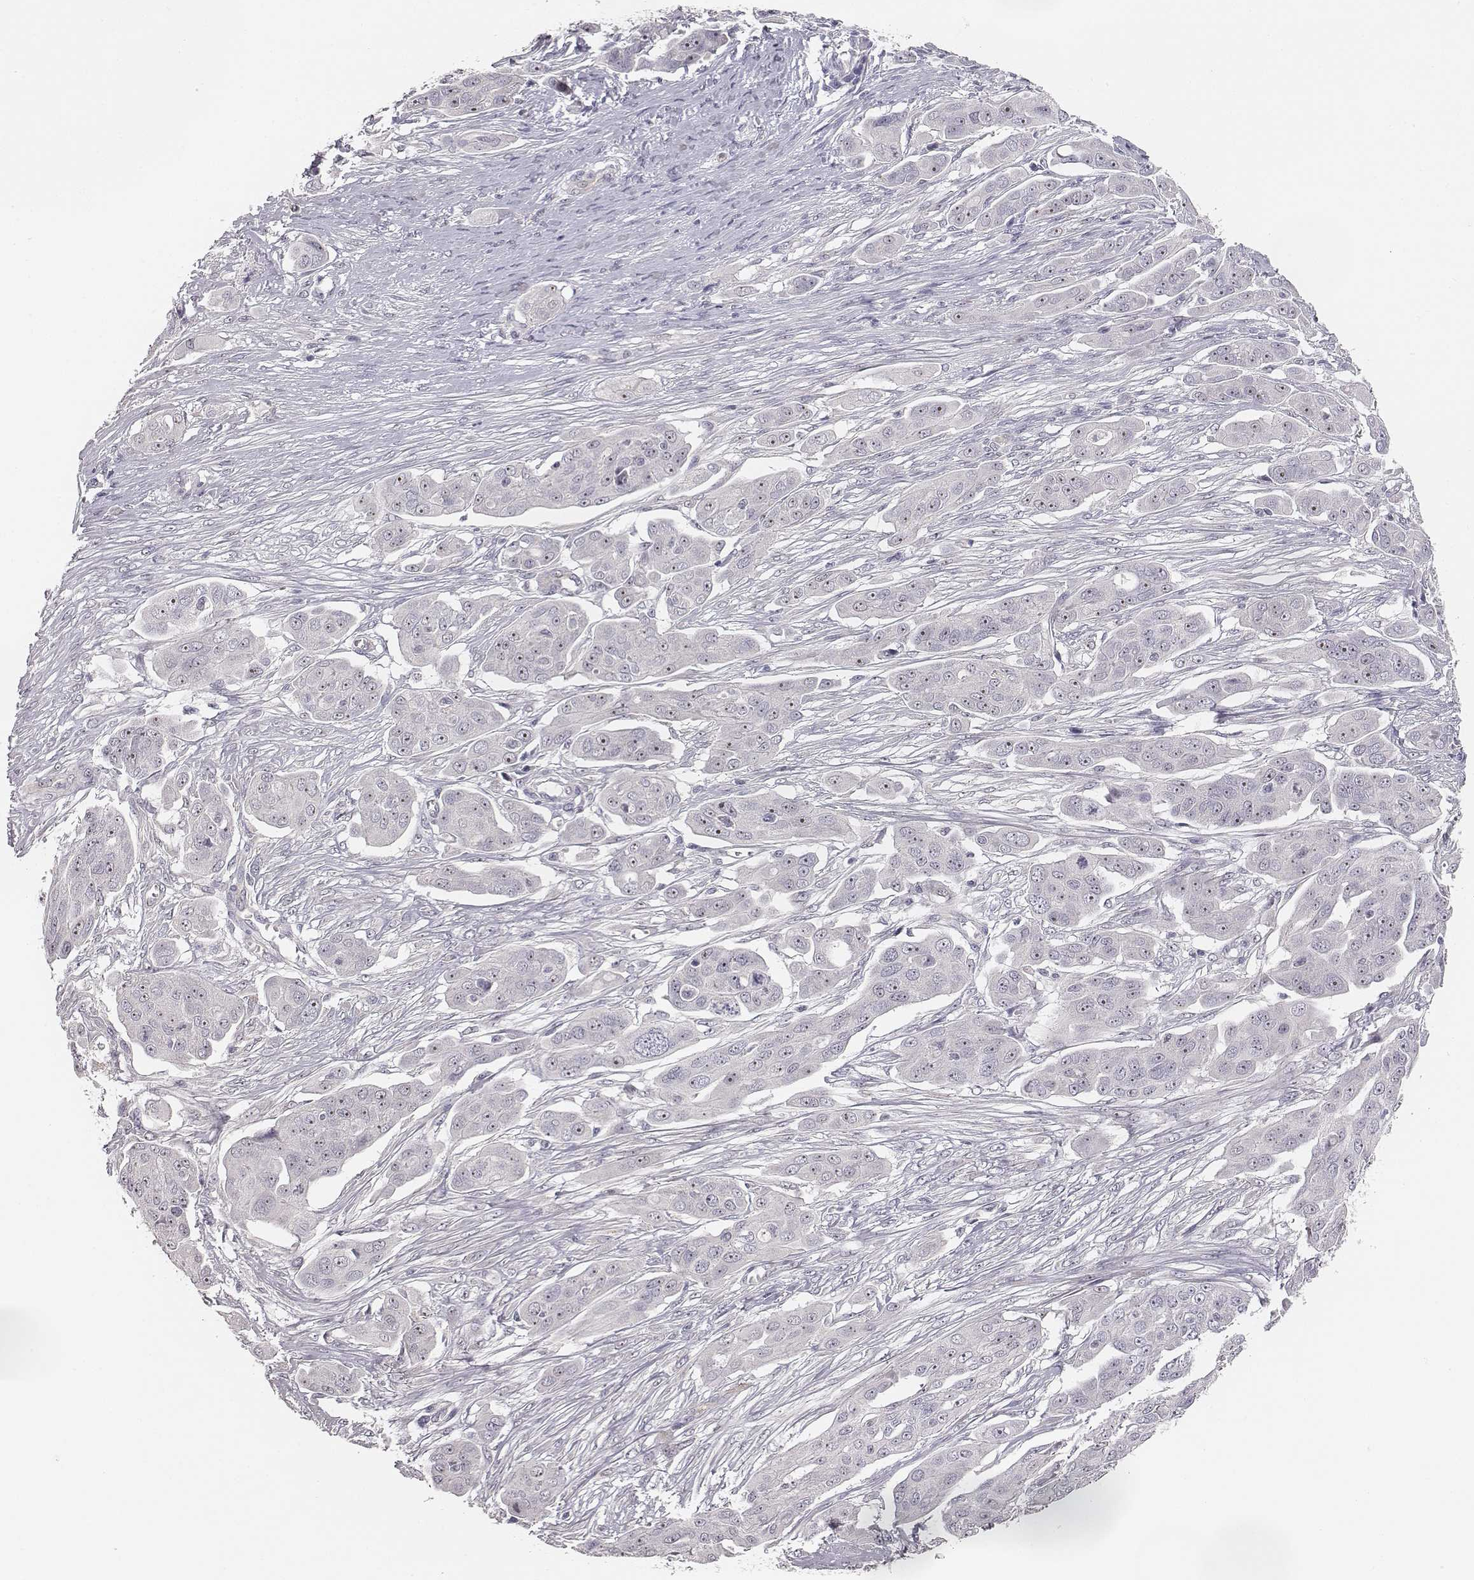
{"staining": {"intensity": "strong", "quantity": "25%-75%", "location": "nuclear"}, "tissue": "ovarian cancer", "cell_type": "Tumor cells", "image_type": "cancer", "snomed": [{"axis": "morphology", "description": "Carcinoma, endometroid"}, {"axis": "topography", "description": "Ovary"}], "caption": "Ovarian endometroid carcinoma stained with a brown dye exhibits strong nuclear positive expression in about 25%-75% of tumor cells.", "gene": "NIFK", "patient": {"sex": "female", "age": 70}}